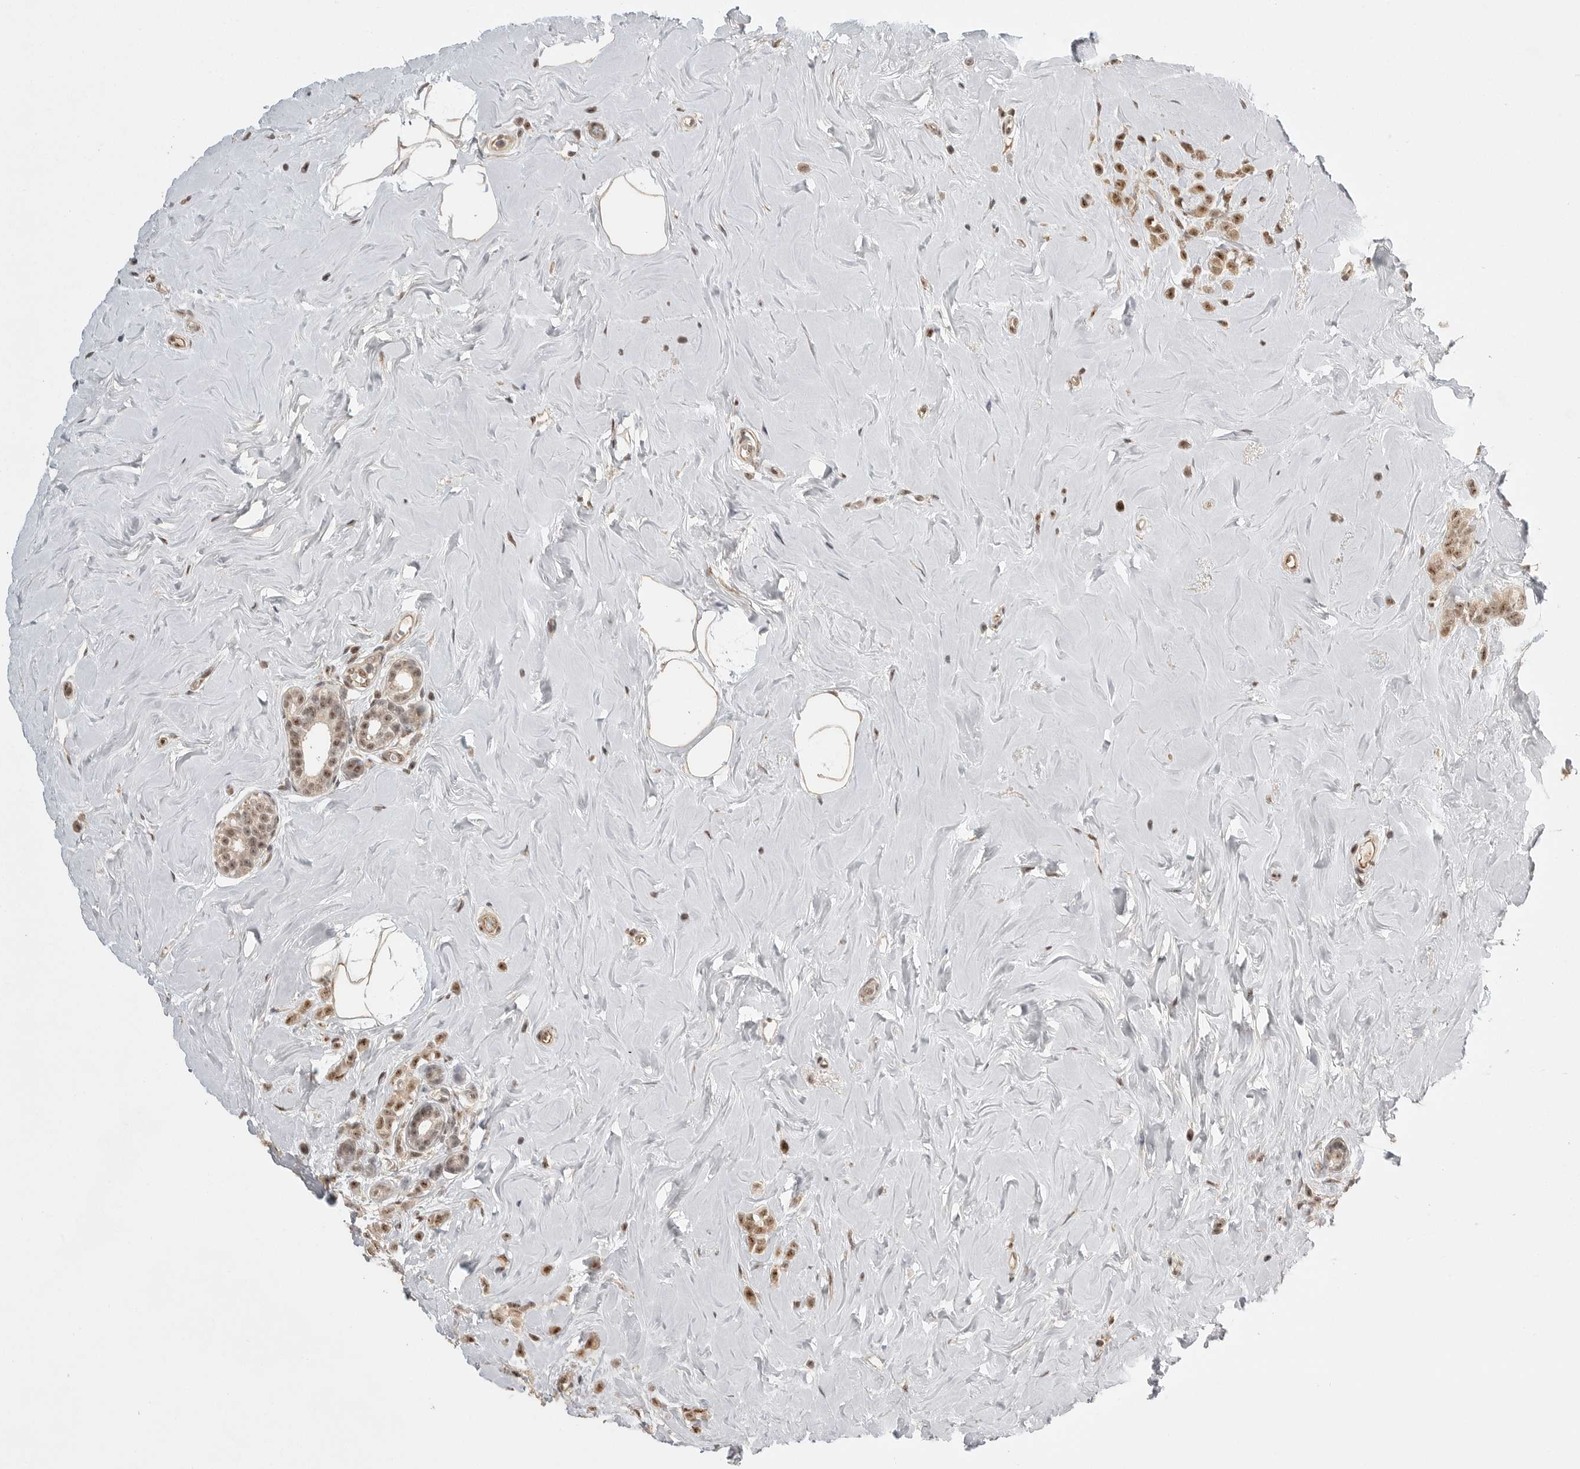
{"staining": {"intensity": "moderate", "quantity": ">75%", "location": "nuclear"}, "tissue": "breast cancer", "cell_type": "Tumor cells", "image_type": "cancer", "snomed": [{"axis": "morphology", "description": "Lobular carcinoma"}, {"axis": "topography", "description": "Breast"}], "caption": "A high-resolution micrograph shows immunohistochemistry (IHC) staining of lobular carcinoma (breast), which demonstrates moderate nuclear positivity in about >75% of tumor cells. The staining was performed using DAB (3,3'-diaminobenzidine) to visualize the protein expression in brown, while the nuclei were stained in blue with hematoxylin (Magnification: 20x).", "gene": "POMP", "patient": {"sex": "female", "age": 47}}